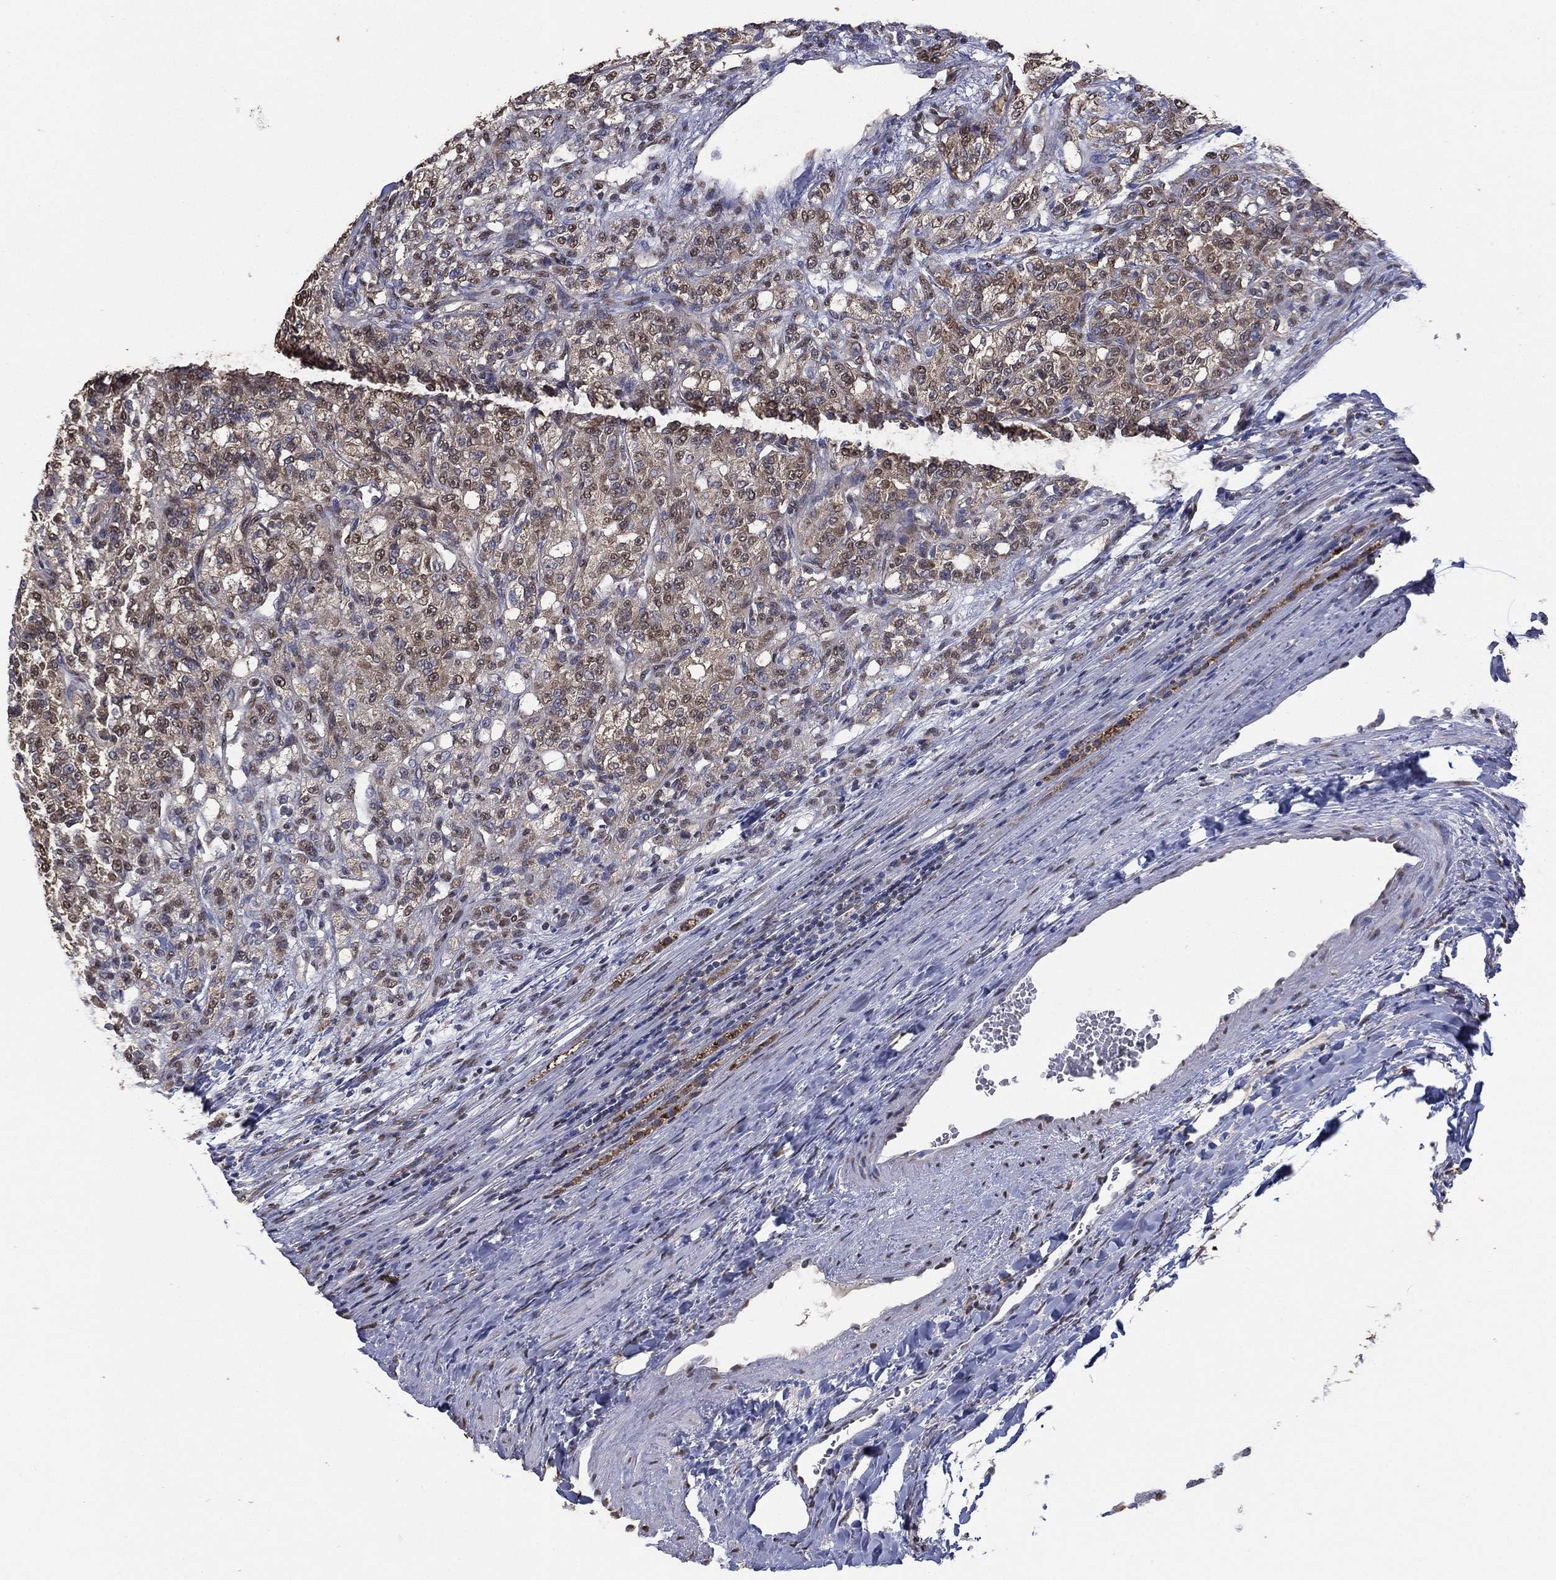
{"staining": {"intensity": "weak", "quantity": "25%-75%", "location": "cytoplasmic/membranous"}, "tissue": "renal cancer", "cell_type": "Tumor cells", "image_type": "cancer", "snomed": [{"axis": "morphology", "description": "Adenocarcinoma, NOS"}, {"axis": "topography", "description": "Kidney"}], "caption": "Renal cancer (adenocarcinoma) stained with a protein marker displays weak staining in tumor cells.", "gene": "ALDH7A1", "patient": {"sex": "female", "age": 63}}